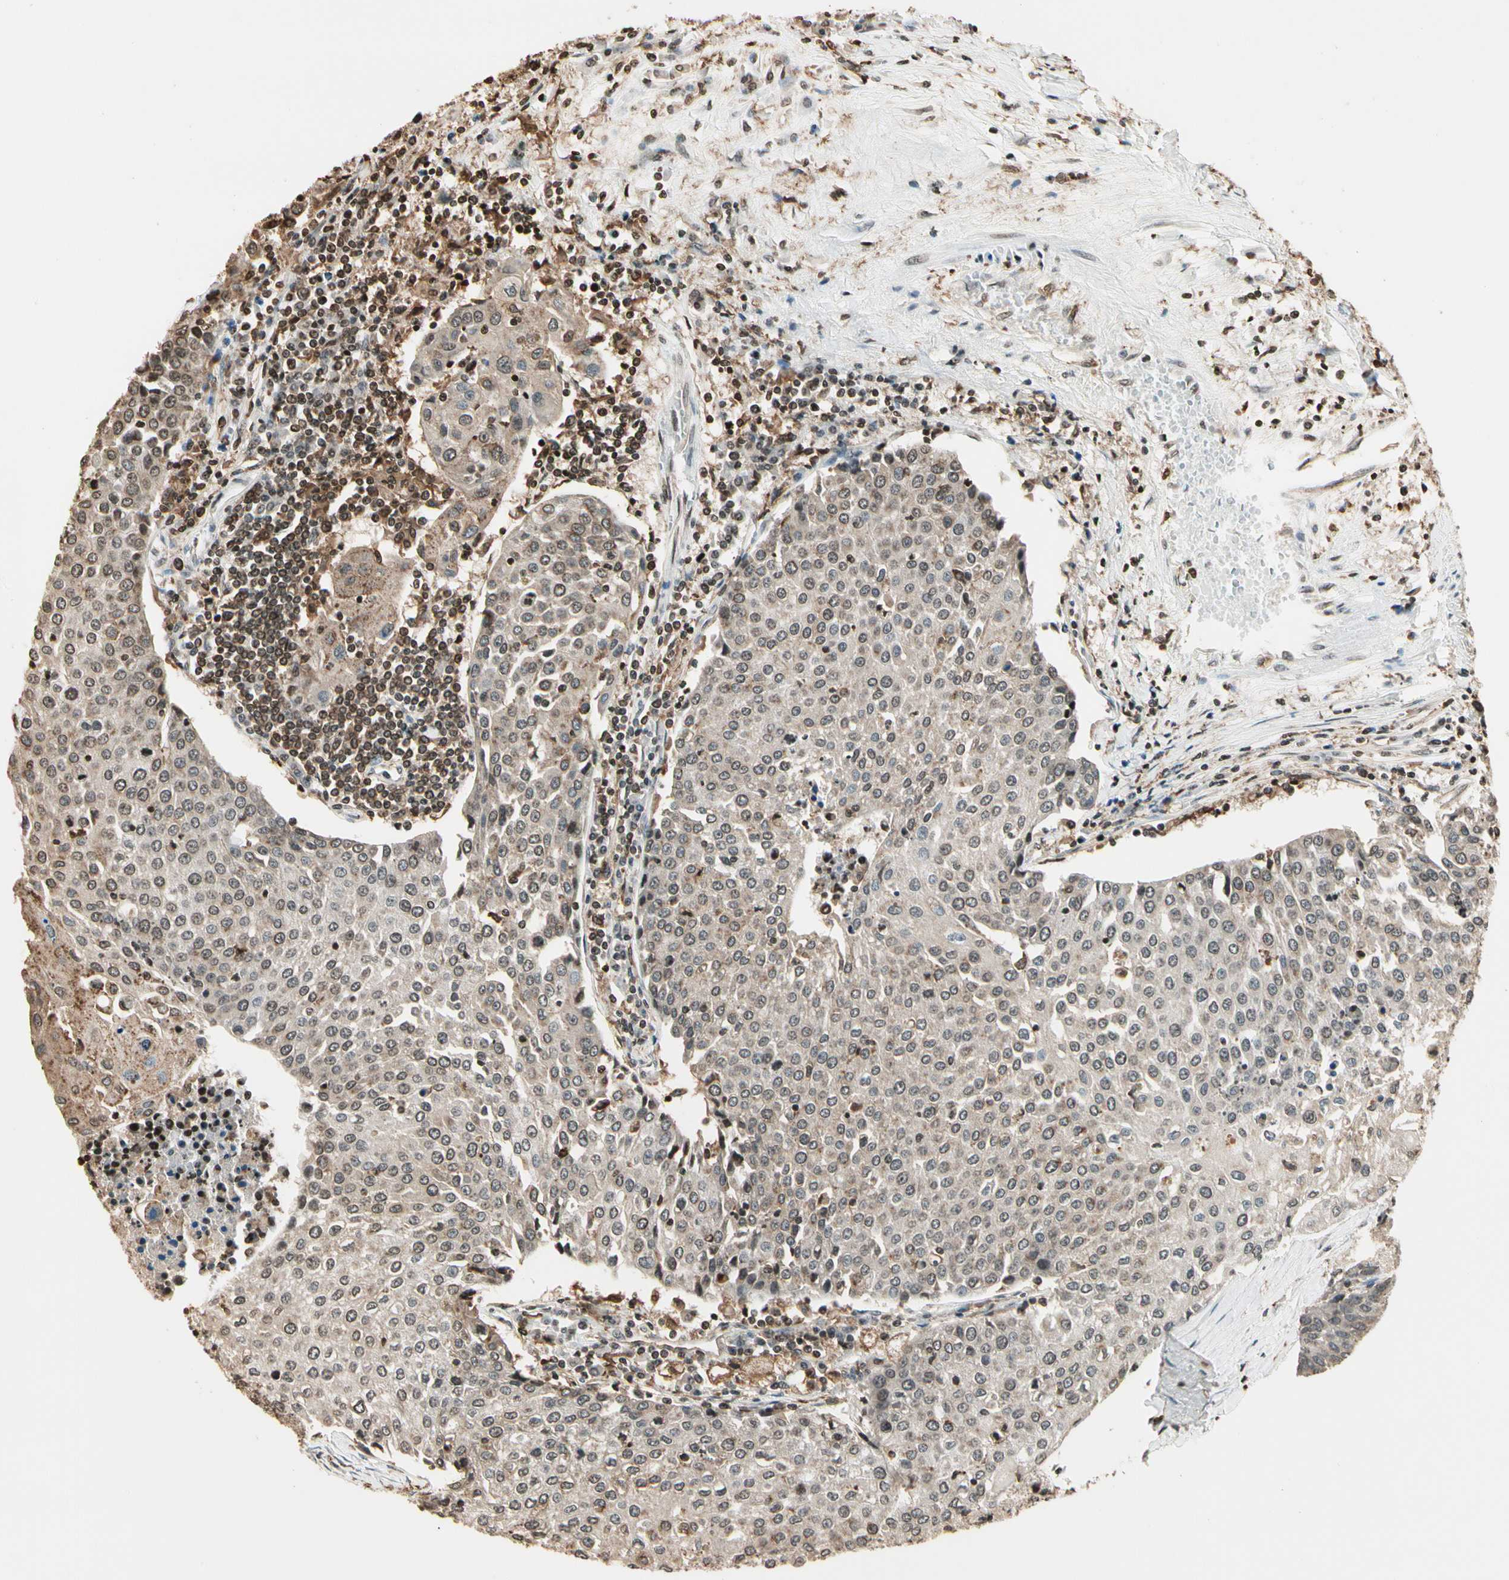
{"staining": {"intensity": "weak", "quantity": ">75%", "location": "cytoplasmic/membranous,nuclear"}, "tissue": "urothelial cancer", "cell_type": "Tumor cells", "image_type": "cancer", "snomed": [{"axis": "morphology", "description": "Urothelial carcinoma, High grade"}, {"axis": "topography", "description": "Urinary bladder"}], "caption": "Urothelial carcinoma (high-grade) tissue exhibits weak cytoplasmic/membranous and nuclear expression in about >75% of tumor cells", "gene": "FER", "patient": {"sex": "female", "age": 85}}